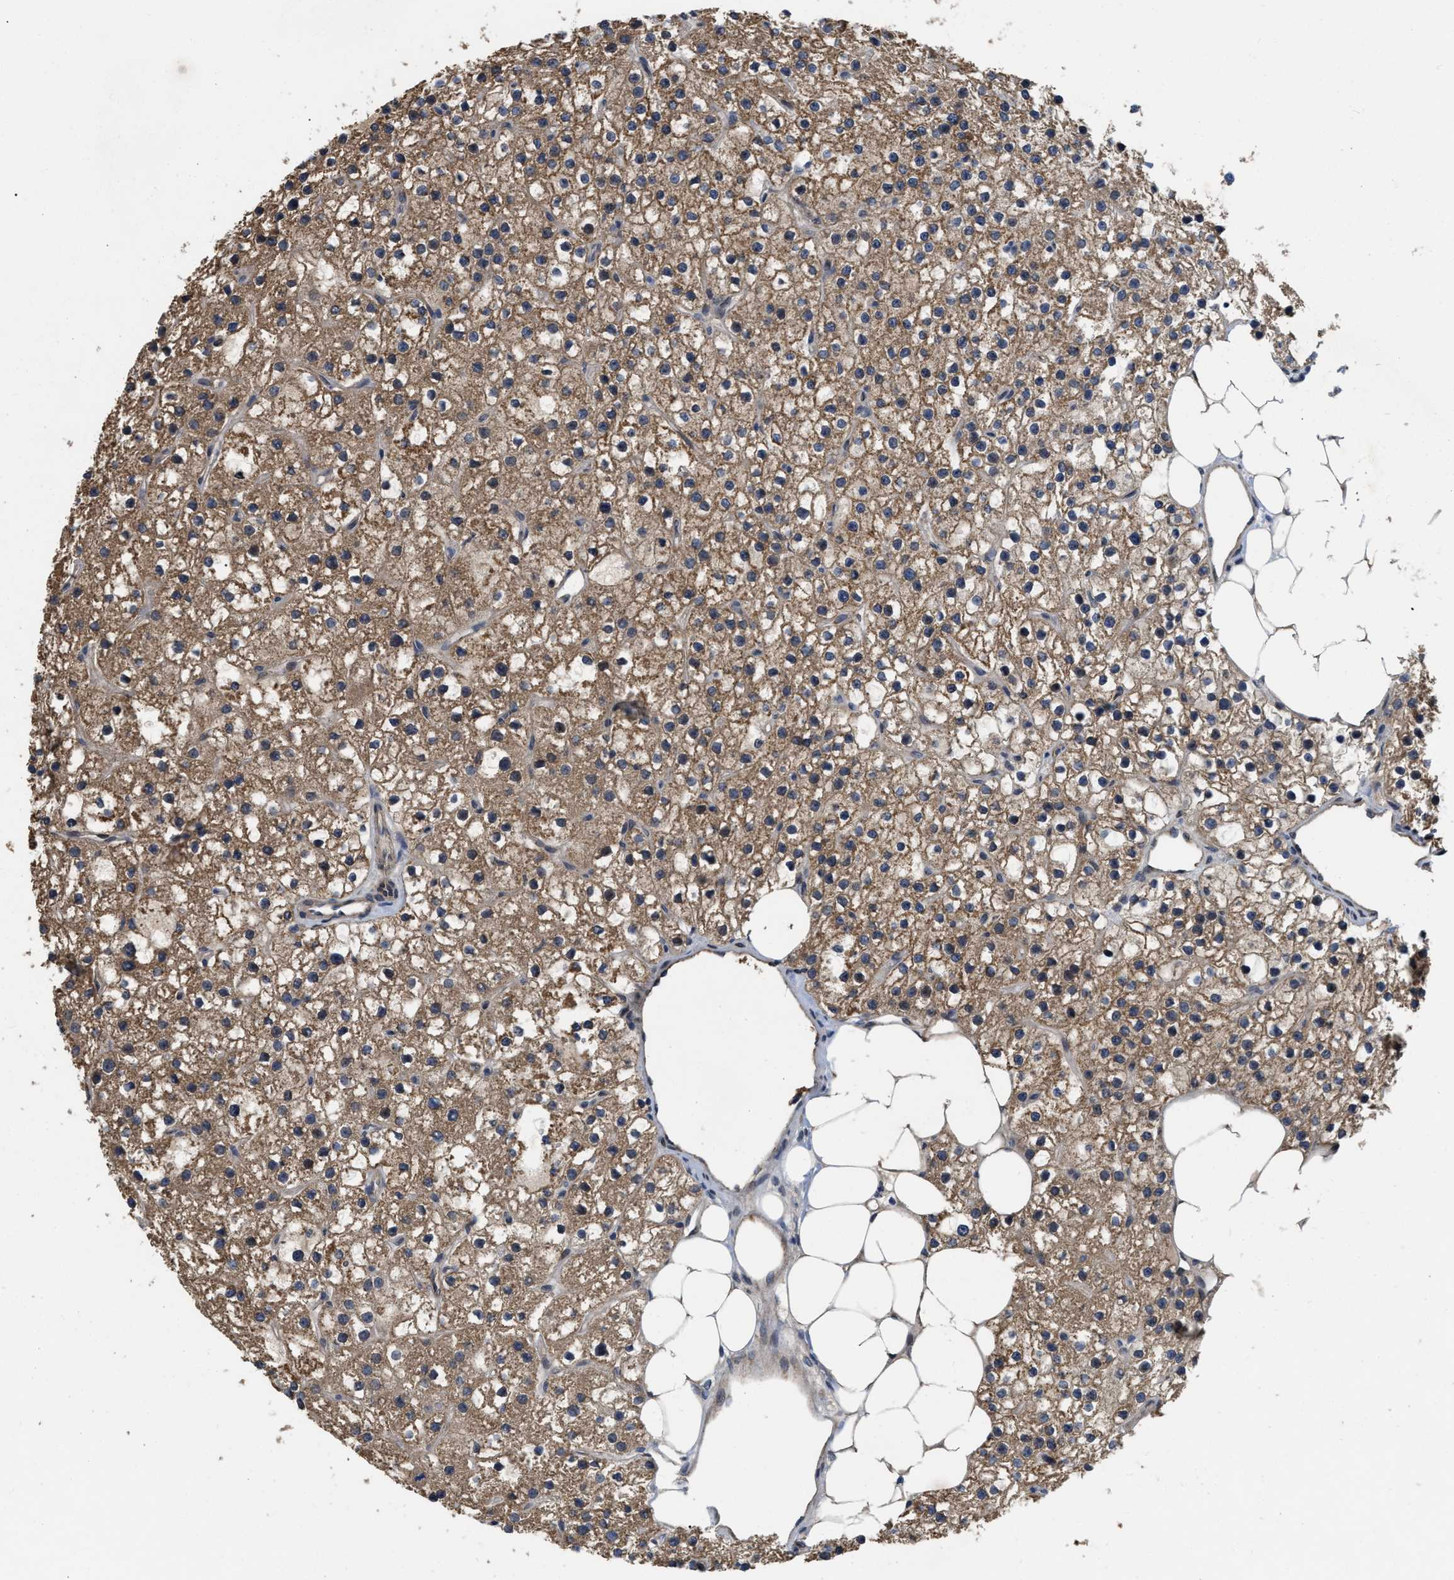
{"staining": {"intensity": "moderate", "quantity": ">75%", "location": "cytoplasmic/membranous"}, "tissue": "parathyroid gland", "cell_type": "Glandular cells", "image_type": "normal", "snomed": [{"axis": "morphology", "description": "Normal tissue, NOS"}, {"axis": "morphology", "description": "Adenoma, NOS"}, {"axis": "topography", "description": "Parathyroid gland"}], "caption": "Immunohistochemical staining of normal parathyroid gland demonstrates >75% levels of moderate cytoplasmic/membranous protein staining in about >75% of glandular cells. (DAB (3,3'-diaminobenzidine) IHC, brown staining for protein, blue staining for nuclei).", "gene": "EOGT", "patient": {"sex": "female", "age": 70}}